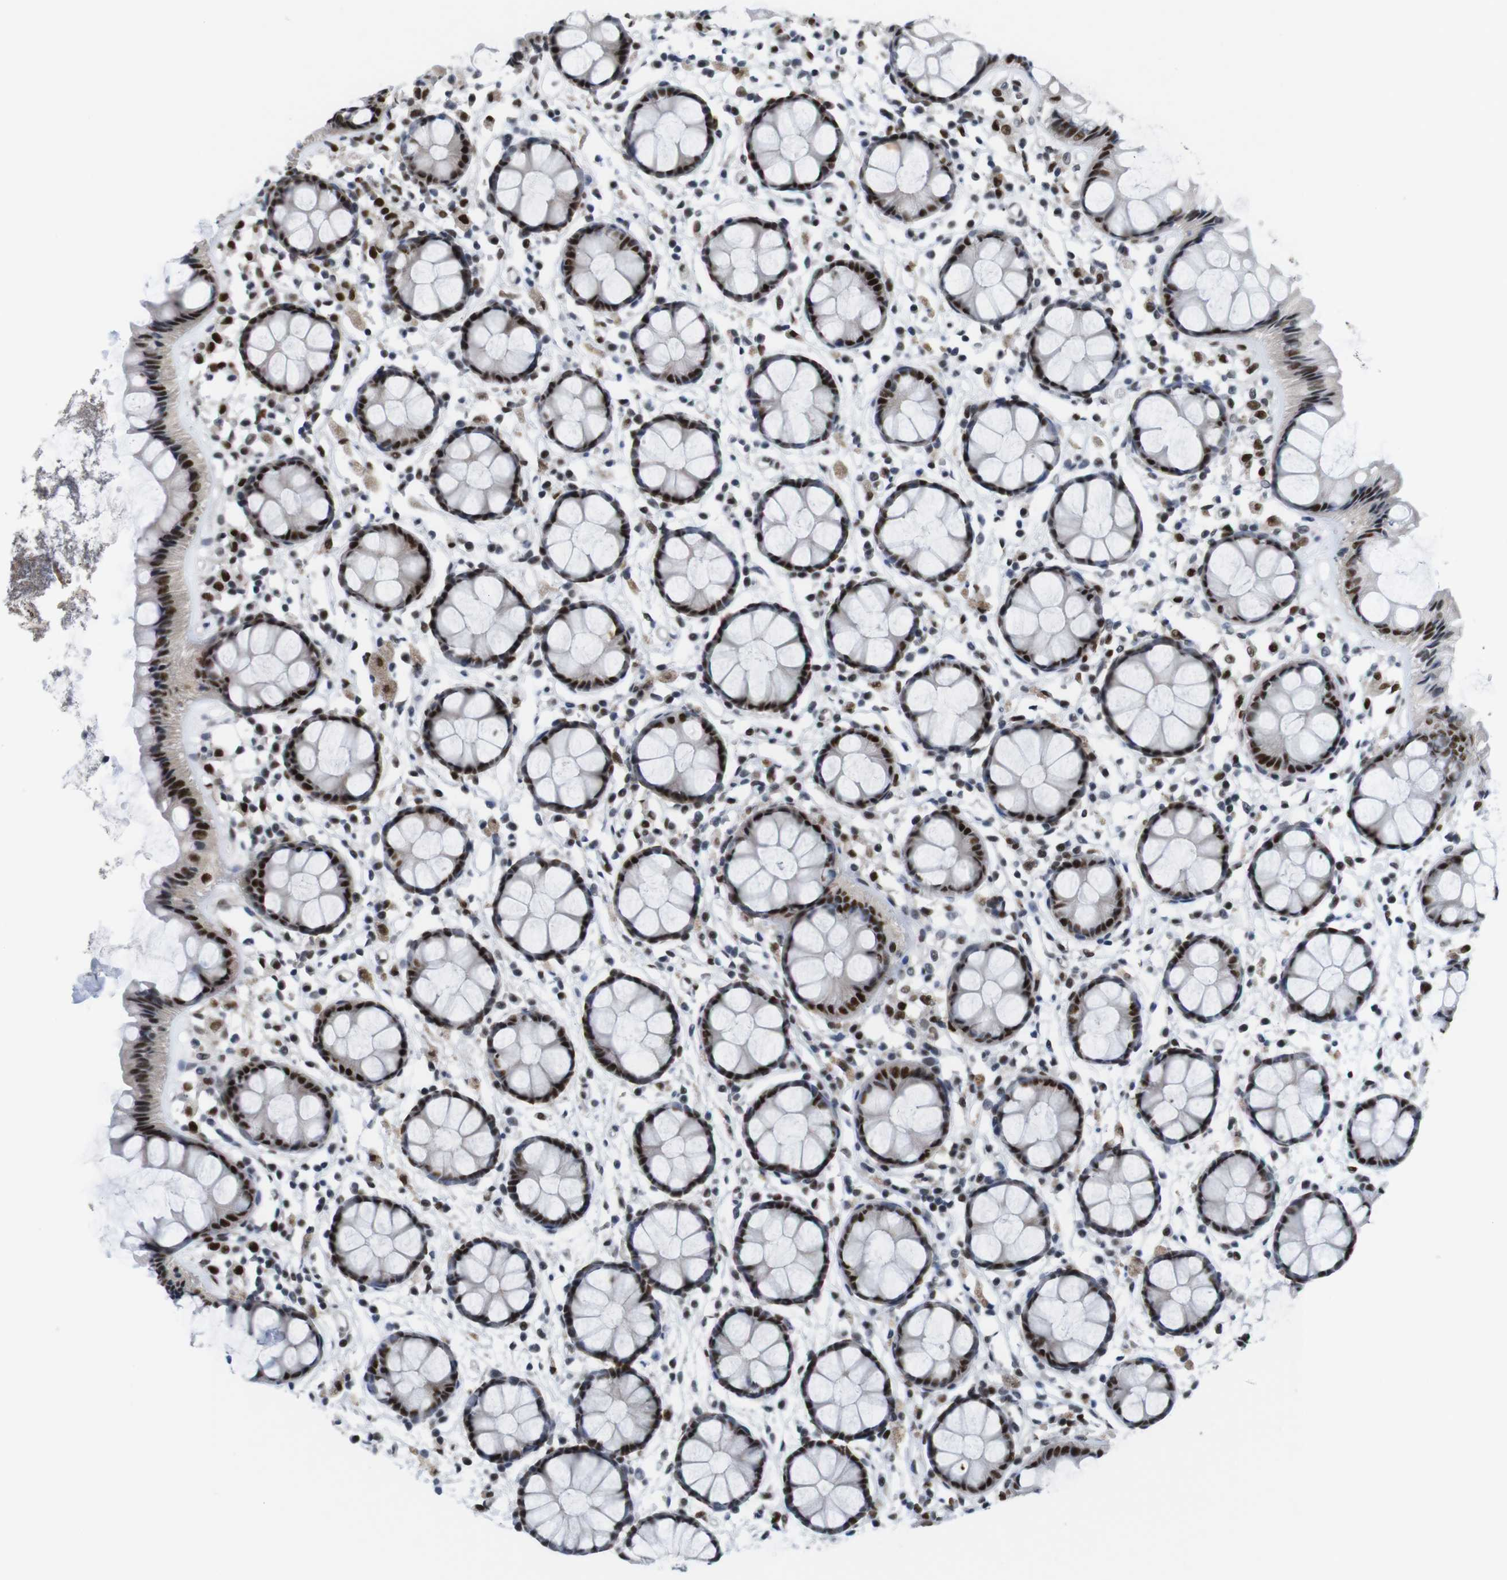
{"staining": {"intensity": "strong", "quantity": ">75%", "location": "nuclear"}, "tissue": "rectum", "cell_type": "Glandular cells", "image_type": "normal", "snomed": [{"axis": "morphology", "description": "Normal tissue, NOS"}, {"axis": "topography", "description": "Rectum"}], "caption": "About >75% of glandular cells in normal human rectum demonstrate strong nuclear protein staining as visualized by brown immunohistochemical staining.", "gene": "PSME3", "patient": {"sex": "female", "age": 66}}